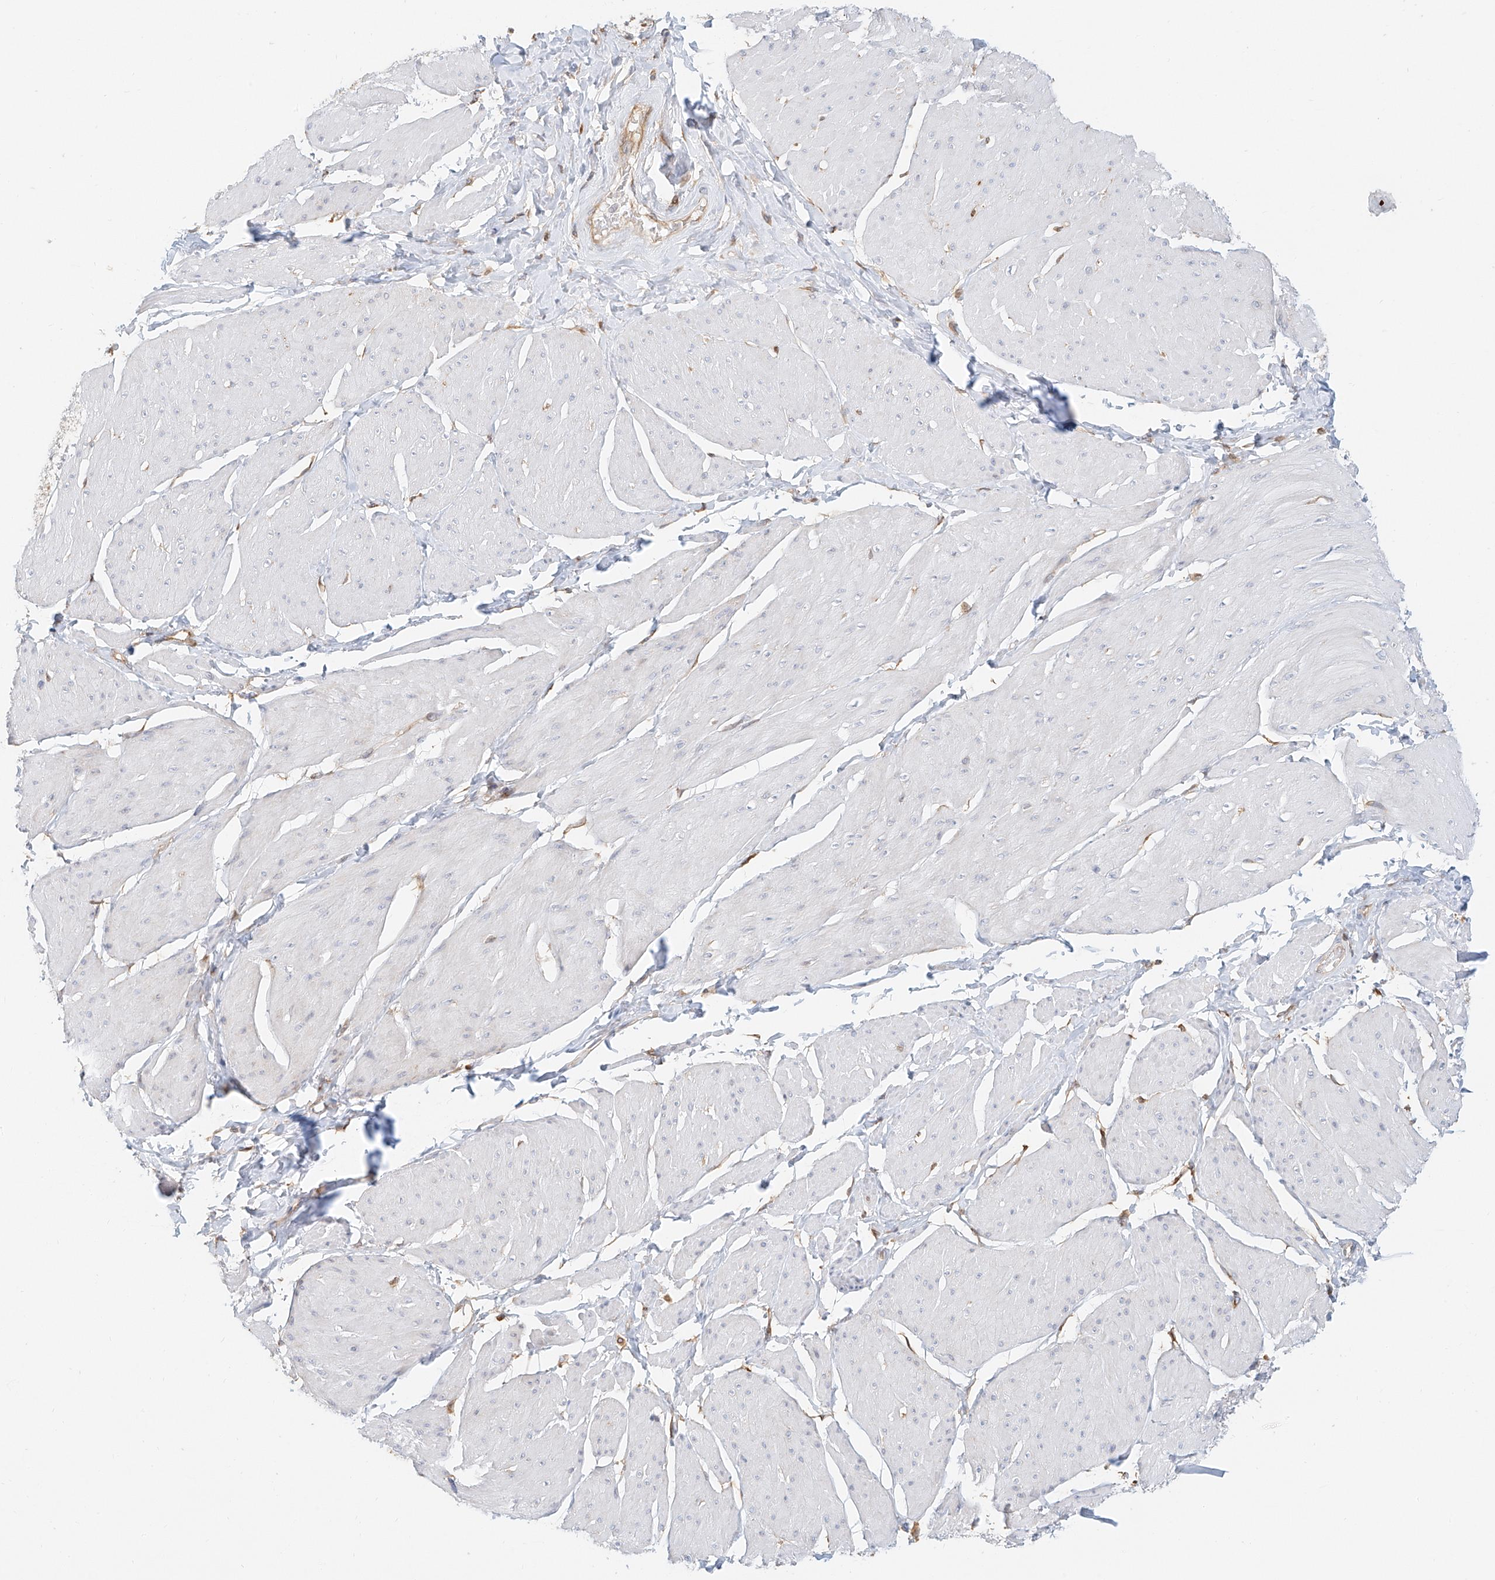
{"staining": {"intensity": "negative", "quantity": "none", "location": "none"}, "tissue": "smooth muscle", "cell_type": "Smooth muscle cells", "image_type": "normal", "snomed": [{"axis": "morphology", "description": "Urothelial carcinoma, High grade"}, {"axis": "topography", "description": "Urinary bladder"}], "caption": "Immunohistochemical staining of unremarkable smooth muscle displays no significant positivity in smooth muscle cells.", "gene": "DHRS7", "patient": {"sex": "male", "age": 46}}